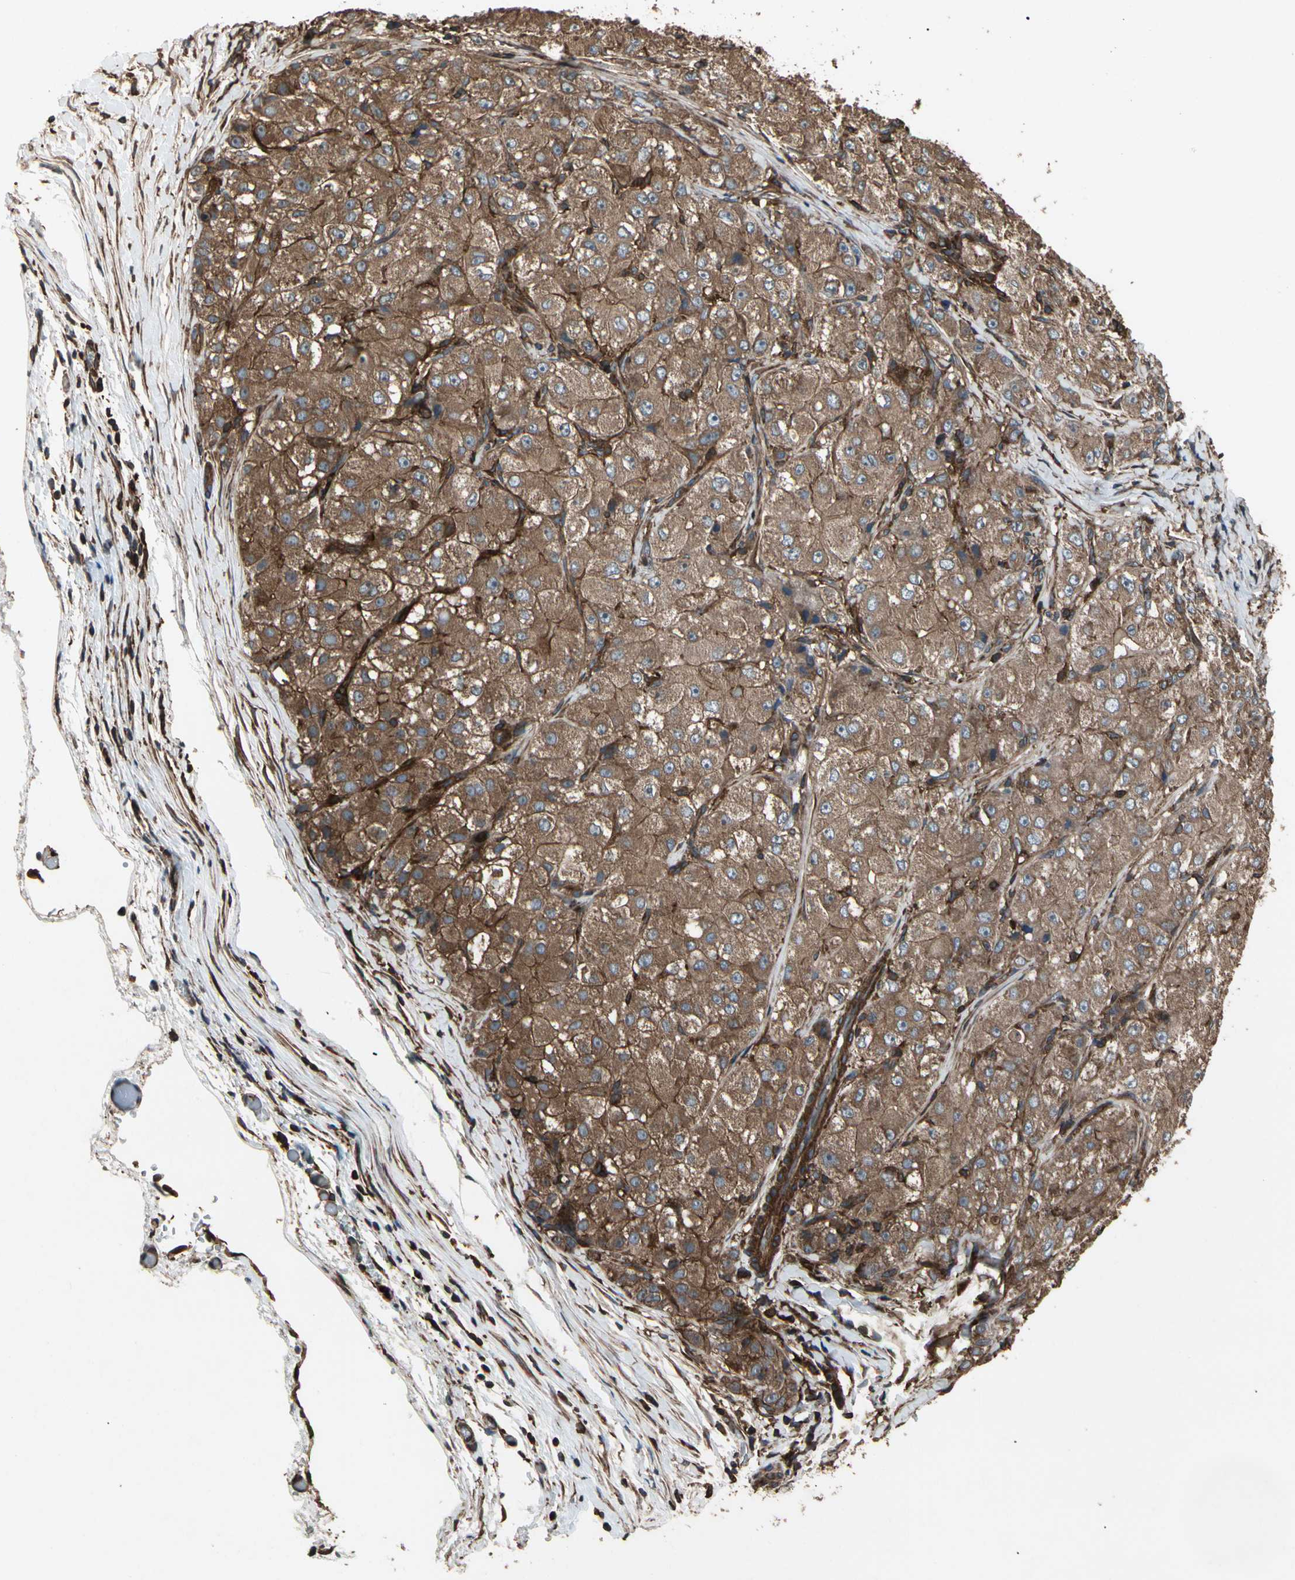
{"staining": {"intensity": "strong", "quantity": ">75%", "location": "cytoplasmic/membranous"}, "tissue": "liver cancer", "cell_type": "Tumor cells", "image_type": "cancer", "snomed": [{"axis": "morphology", "description": "Carcinoma, Hepatocellular, NOS"}, {"axis": "topography", "description": "Liver"}], "caption": "The image demonstrates immunohistochemical staining of liver cancer. There is strong cytoplasmic/membranous staining is identified in about >75% of tumor cells.", "gene": "AGBL2", "patient": {"sex": "male", "age": 80}}